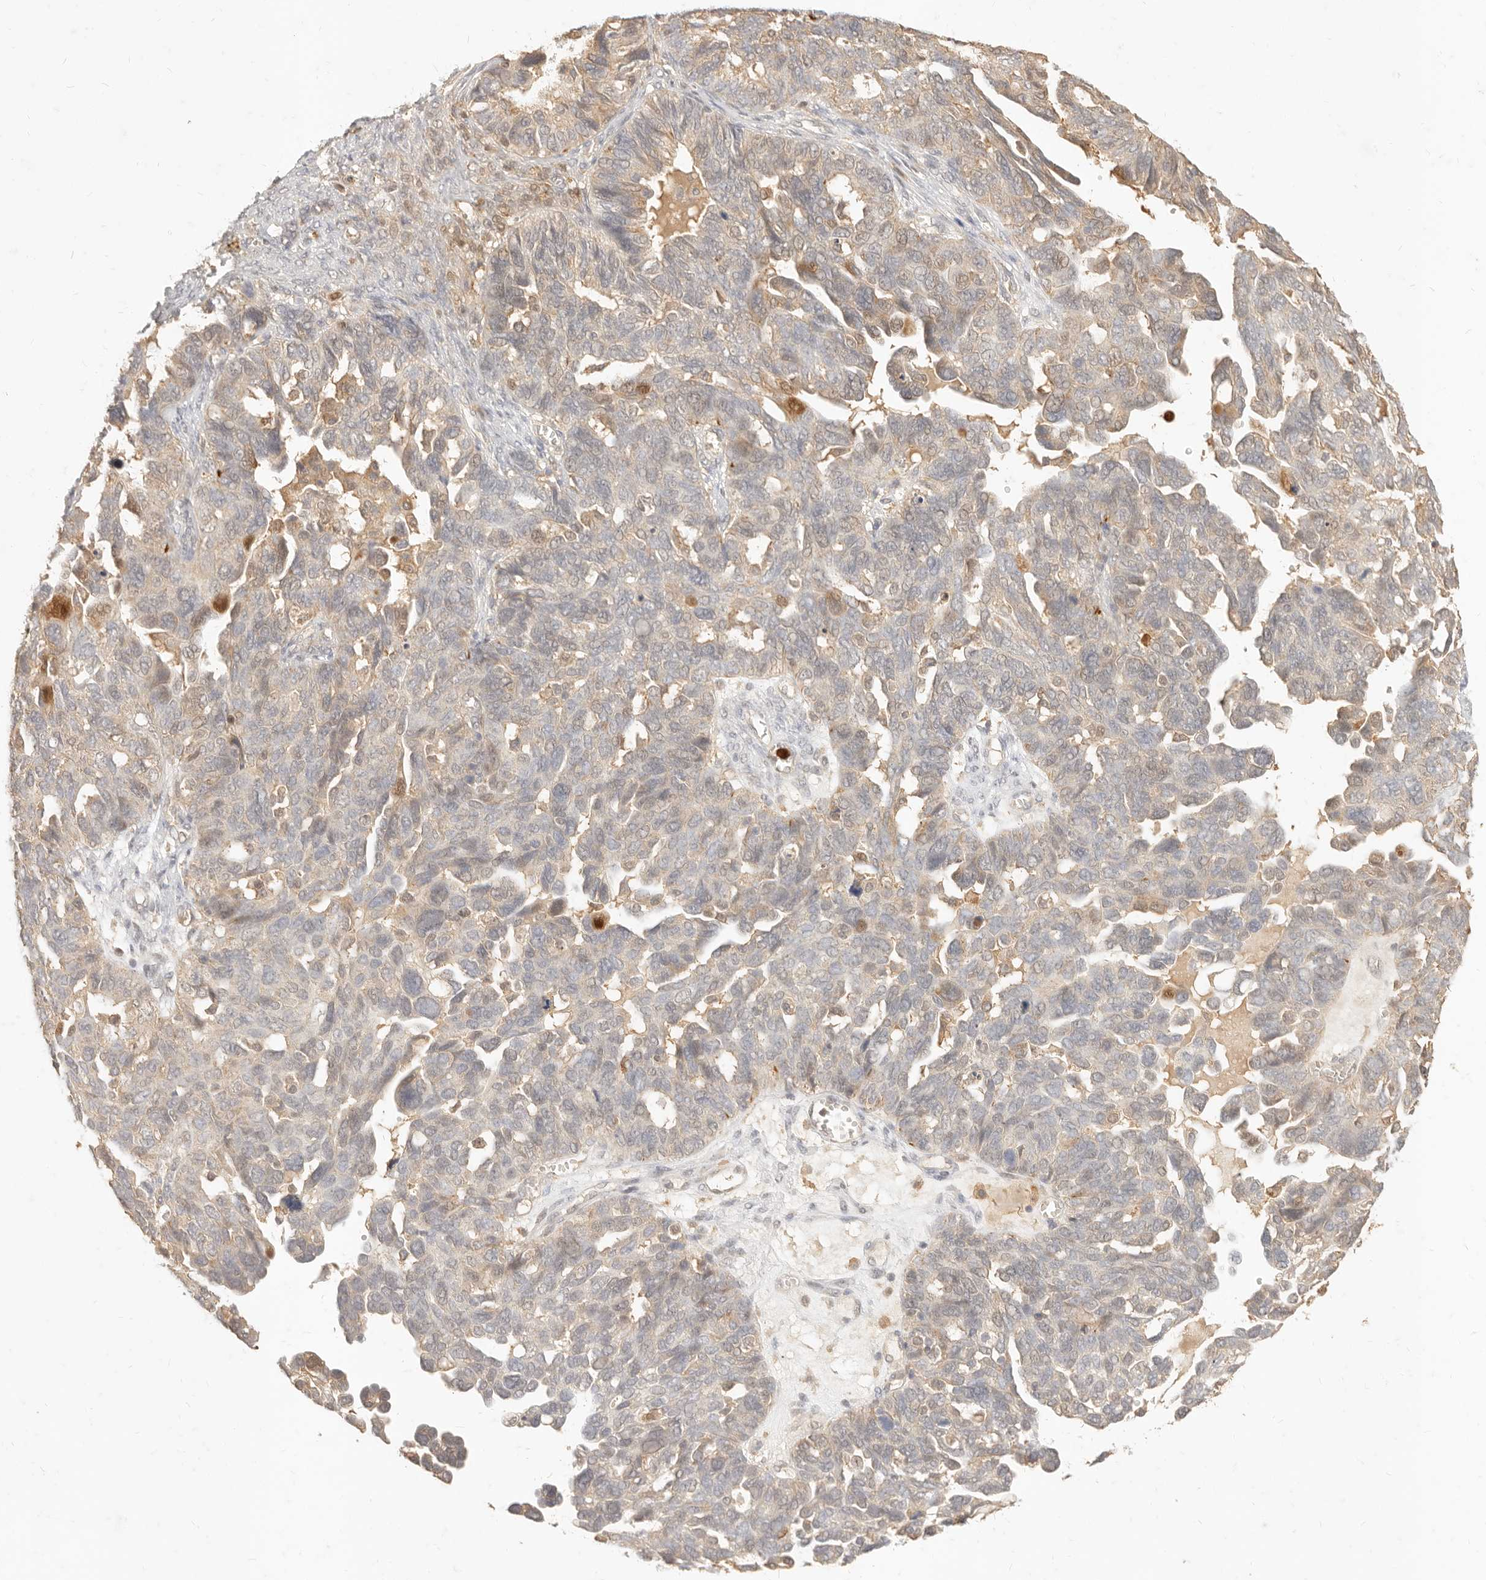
{"staining": {"intensity": "moderate", "quantity": "<25%", "location": "cytoplasmic/membranous"}, "tissue": "ovarian cancer", "cell_type": "Tumor cells", "image_type": "cancer", "snomed": [{"axis": "morphology", "description": "Cystadenocarcinoma, serous, NOS"}, {"axis": "topography", "description": "Ovary"}], "caption": "Immunohistochemical staining of serous cystadenocarcinoma (ovarian) reveals low levels of moderate cytoplasmic/membranous staining in about <25% of tumor cells.", "gene": "TMTC2", "patient": {"sex": "female", "age": 79}}